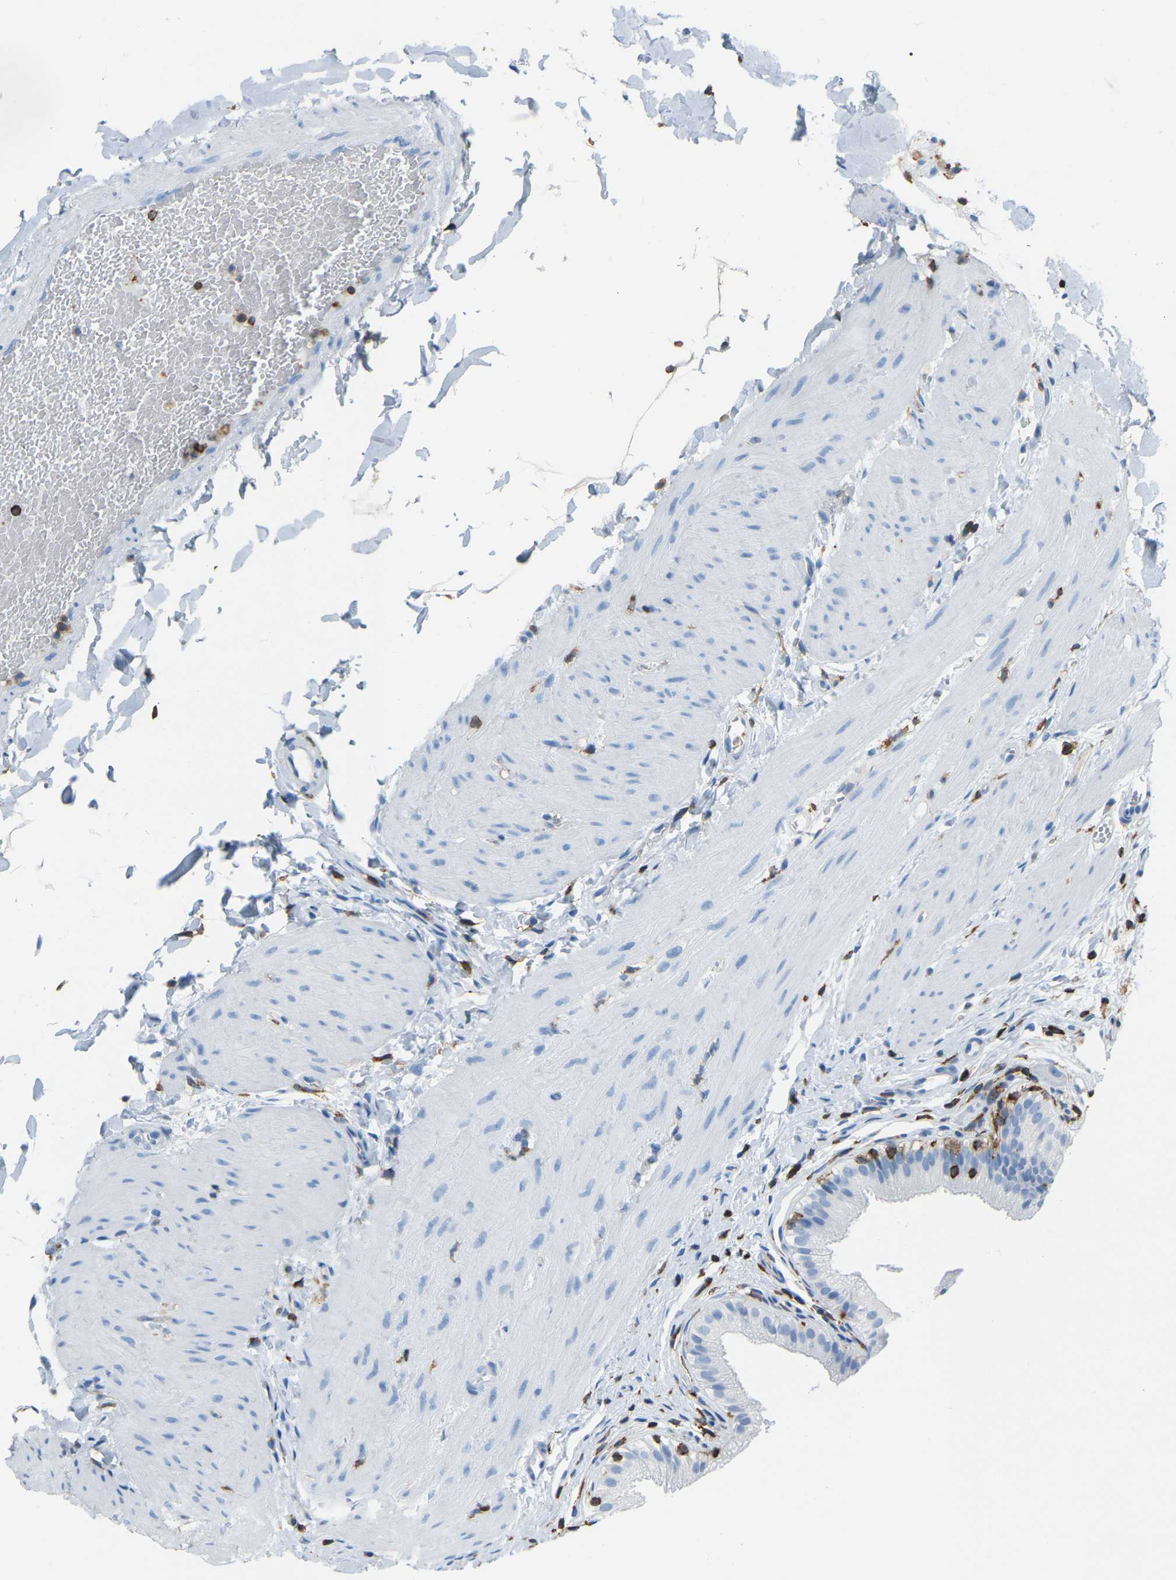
{"staining": {"intensity": "negative", "quantity": "none", "location": "none"}, "tissue": "gallbladder", "cell_type": "Glandular cells", "image_type": "normal", "snomed": [{"axis": "morphology", "description": "Normal tissue, NOS"}, {"axis": "topography", "description": "Gallbladder"}], "caption": "Photomicrograph shows no significant protein staining in glandular cells of benign gallbladder. Brightfield microscopy of IHC stained with DAB (brown) and hematoxylin (blue), captured at high magnification.", "gene": "ARHGAP45", "patient": {"sex": "female", "age": 26}}